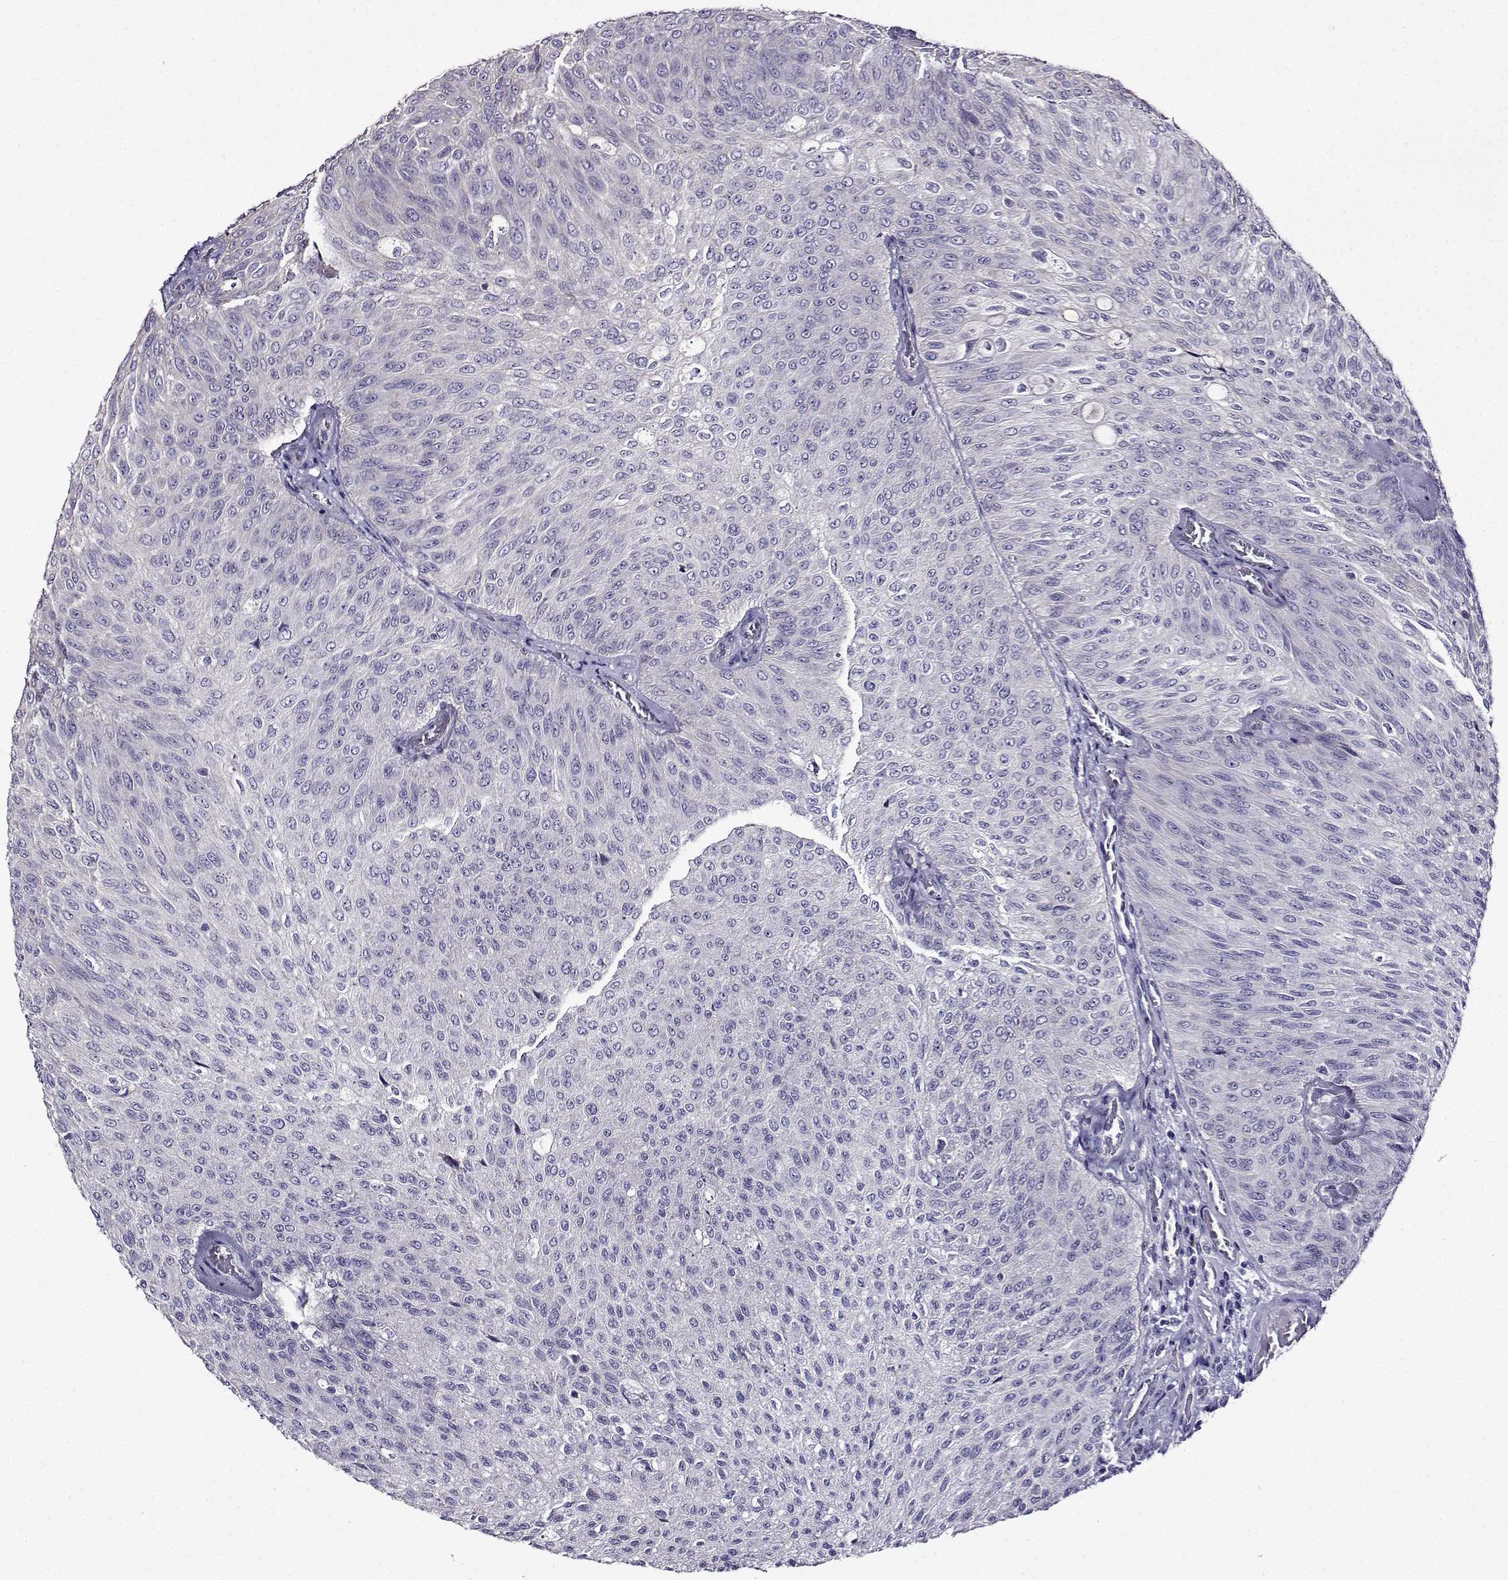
{"staining": {"intensity": "negative", "quantity": "none", "location": "none"}, "tissue": "urothelial cancer", "cell_type": "Tumor cells", "image_type": "cancer", "snomed": [{"axis": "morphology", "description": "Urothelial carcinoma, Low grade"}, {"axis": "topography", "description": "Ureter, NOS"}, {"axis": "topography", "description": "Urinary bladder"}], "caption": "This is a micrograph of immunohistochemistry (IHC) staining of urothelial cancer, which shows no expression in tumor cells.", "gene": "TMEM266", "patient": {"sex": "male", "age": 78}}